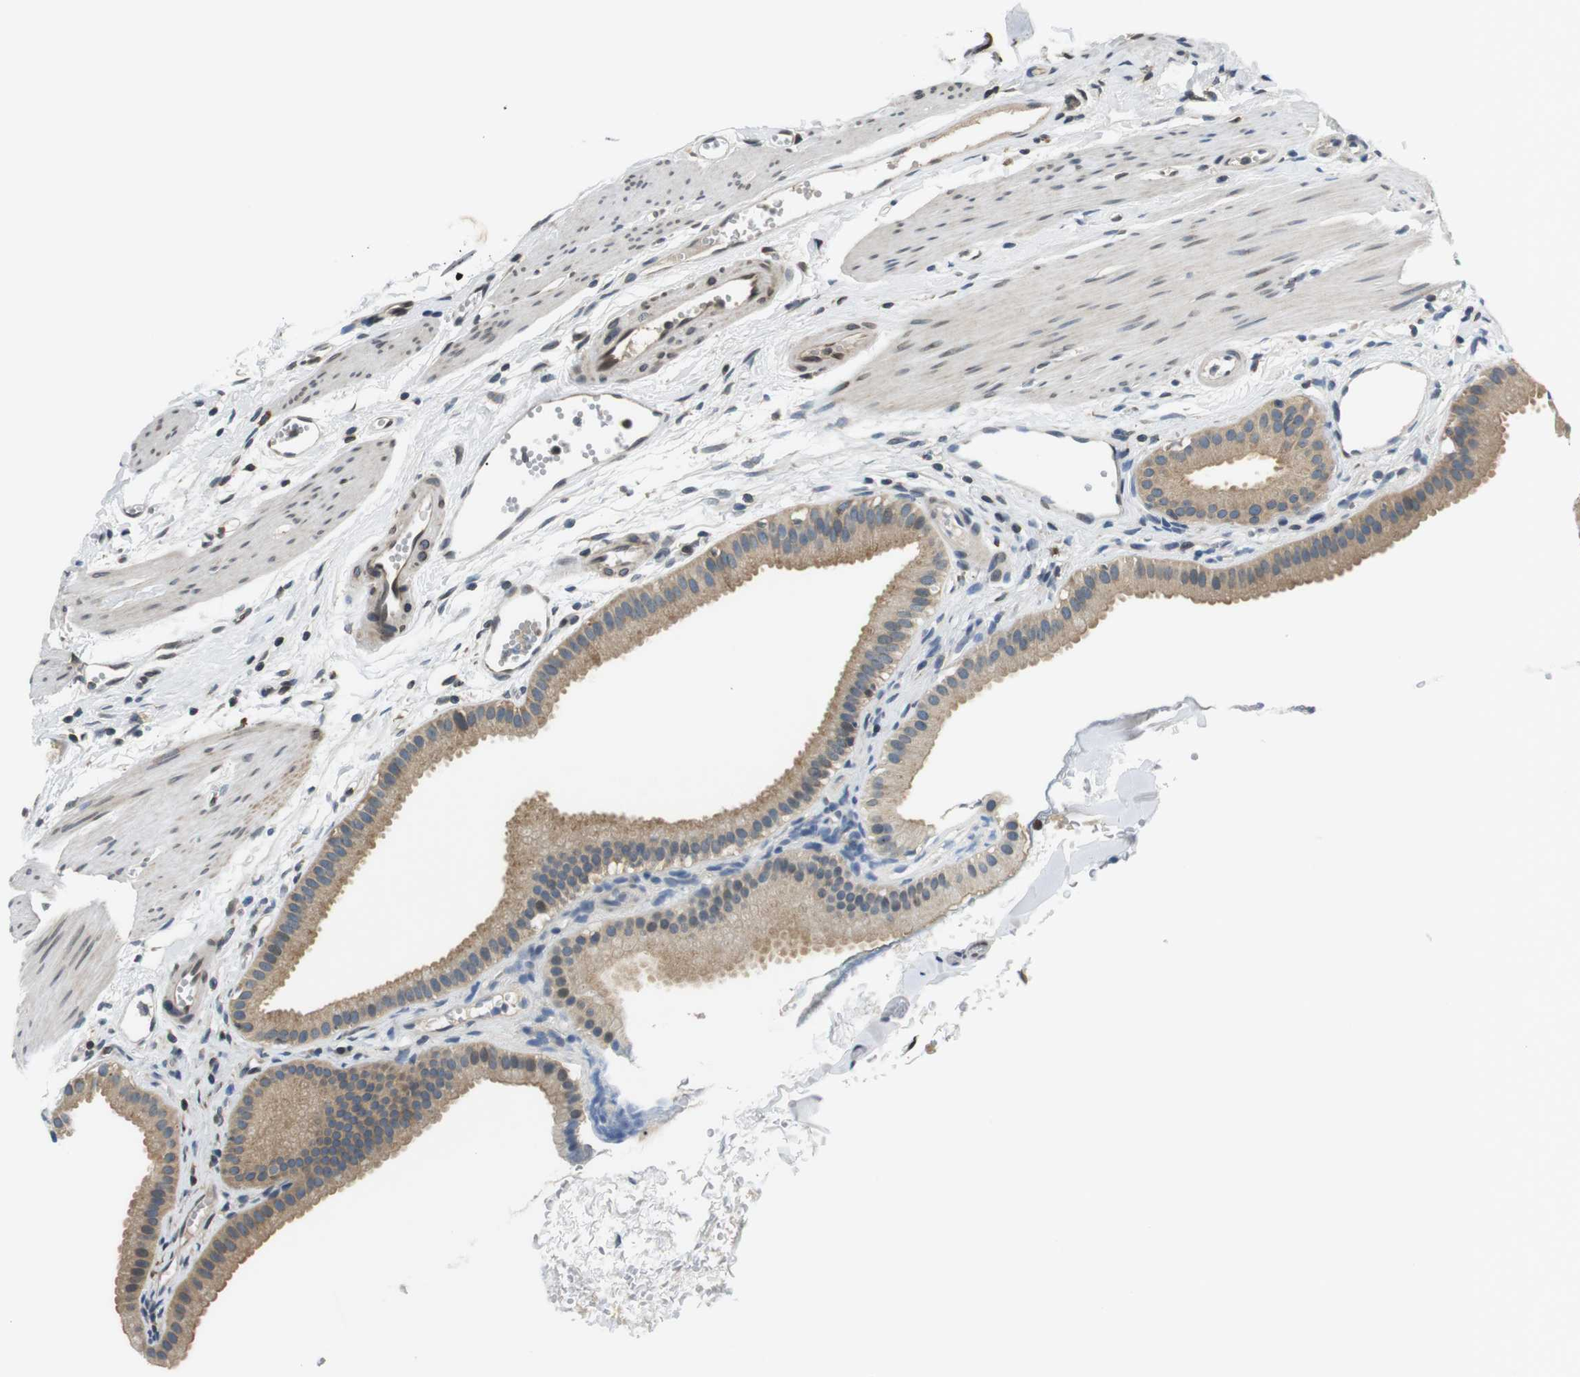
{"staining": {"intensity": "moderate", "quantity": ">75%", "location": "cytoplasmic/membranous"}, "tissue": "gallbladder", "cell_type": "Glandular cells", "image_type": "normal", "snomed": [{"axis": "morphology", "description": "Normal tissue, NOS"}, {"axis": "topography", "description": "Gallbladder"}], "caption": "A medium amount of moderate cytoplasmic/membranous expression is appreciated in approximately >75% of glandular cells in normal gallbladder.", "gene": "TMX4", "patient": {"sex": "female", "age": 64}}